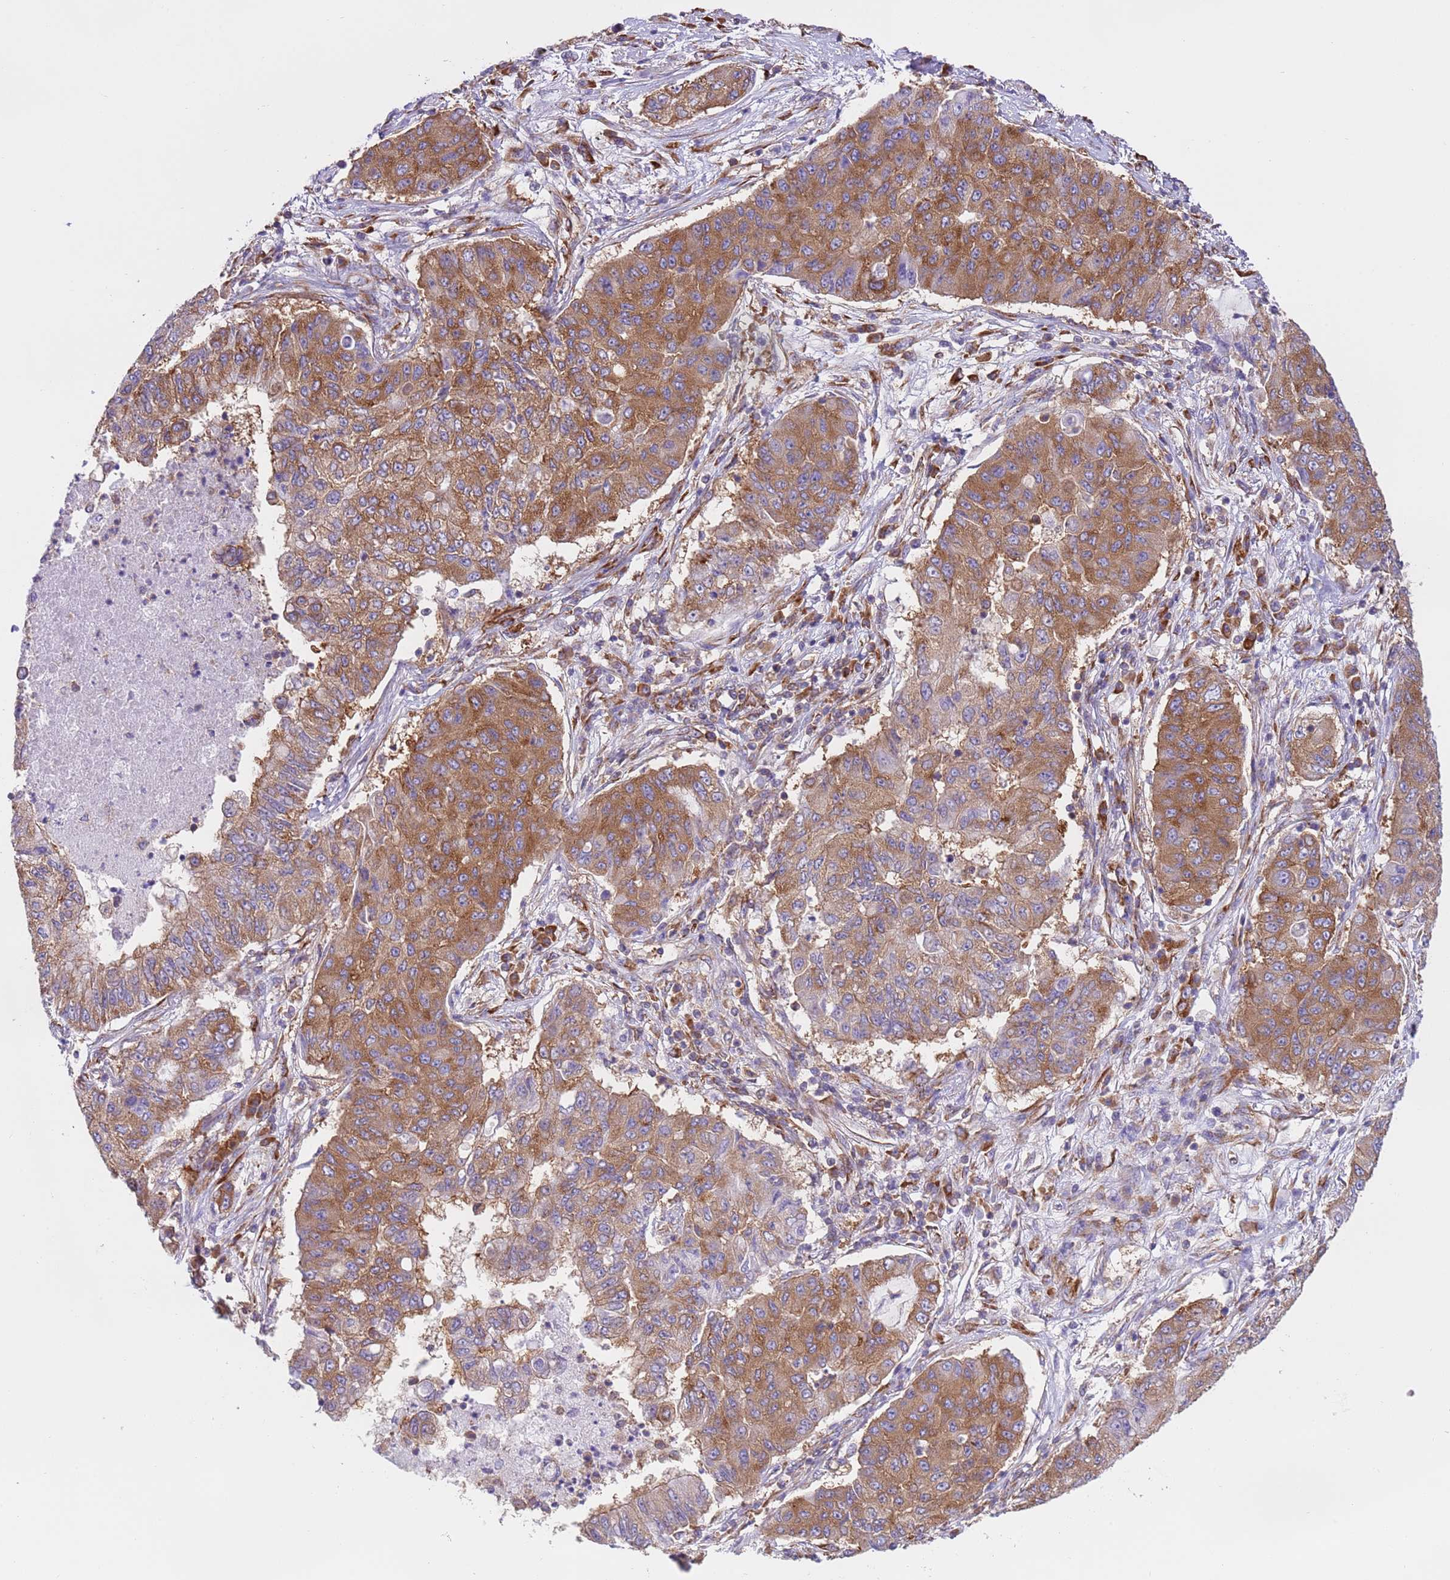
{"staining": {"intensity": "moderate", "quantity": ">75%", "location": "cytoplasmic/membranous"}, "tissue": "lung cancer", "cell_type": "Tumor cells", "image_type": "cancer", "snomed": [{"axis": "morphology", "description": "Squamous cell carcinoma, NOS"}, {"axis": "topography", "description": "Lung"}], "caption": "Squamous cell carcinoma (lung) tissue demonstrates moderate cytoplasmic/membranous staining in approximately >75% of tumor cells, visualized by immunohistochemistry.", "gene": "VARS1", "patient": {"sex": "male", "age": 74}}